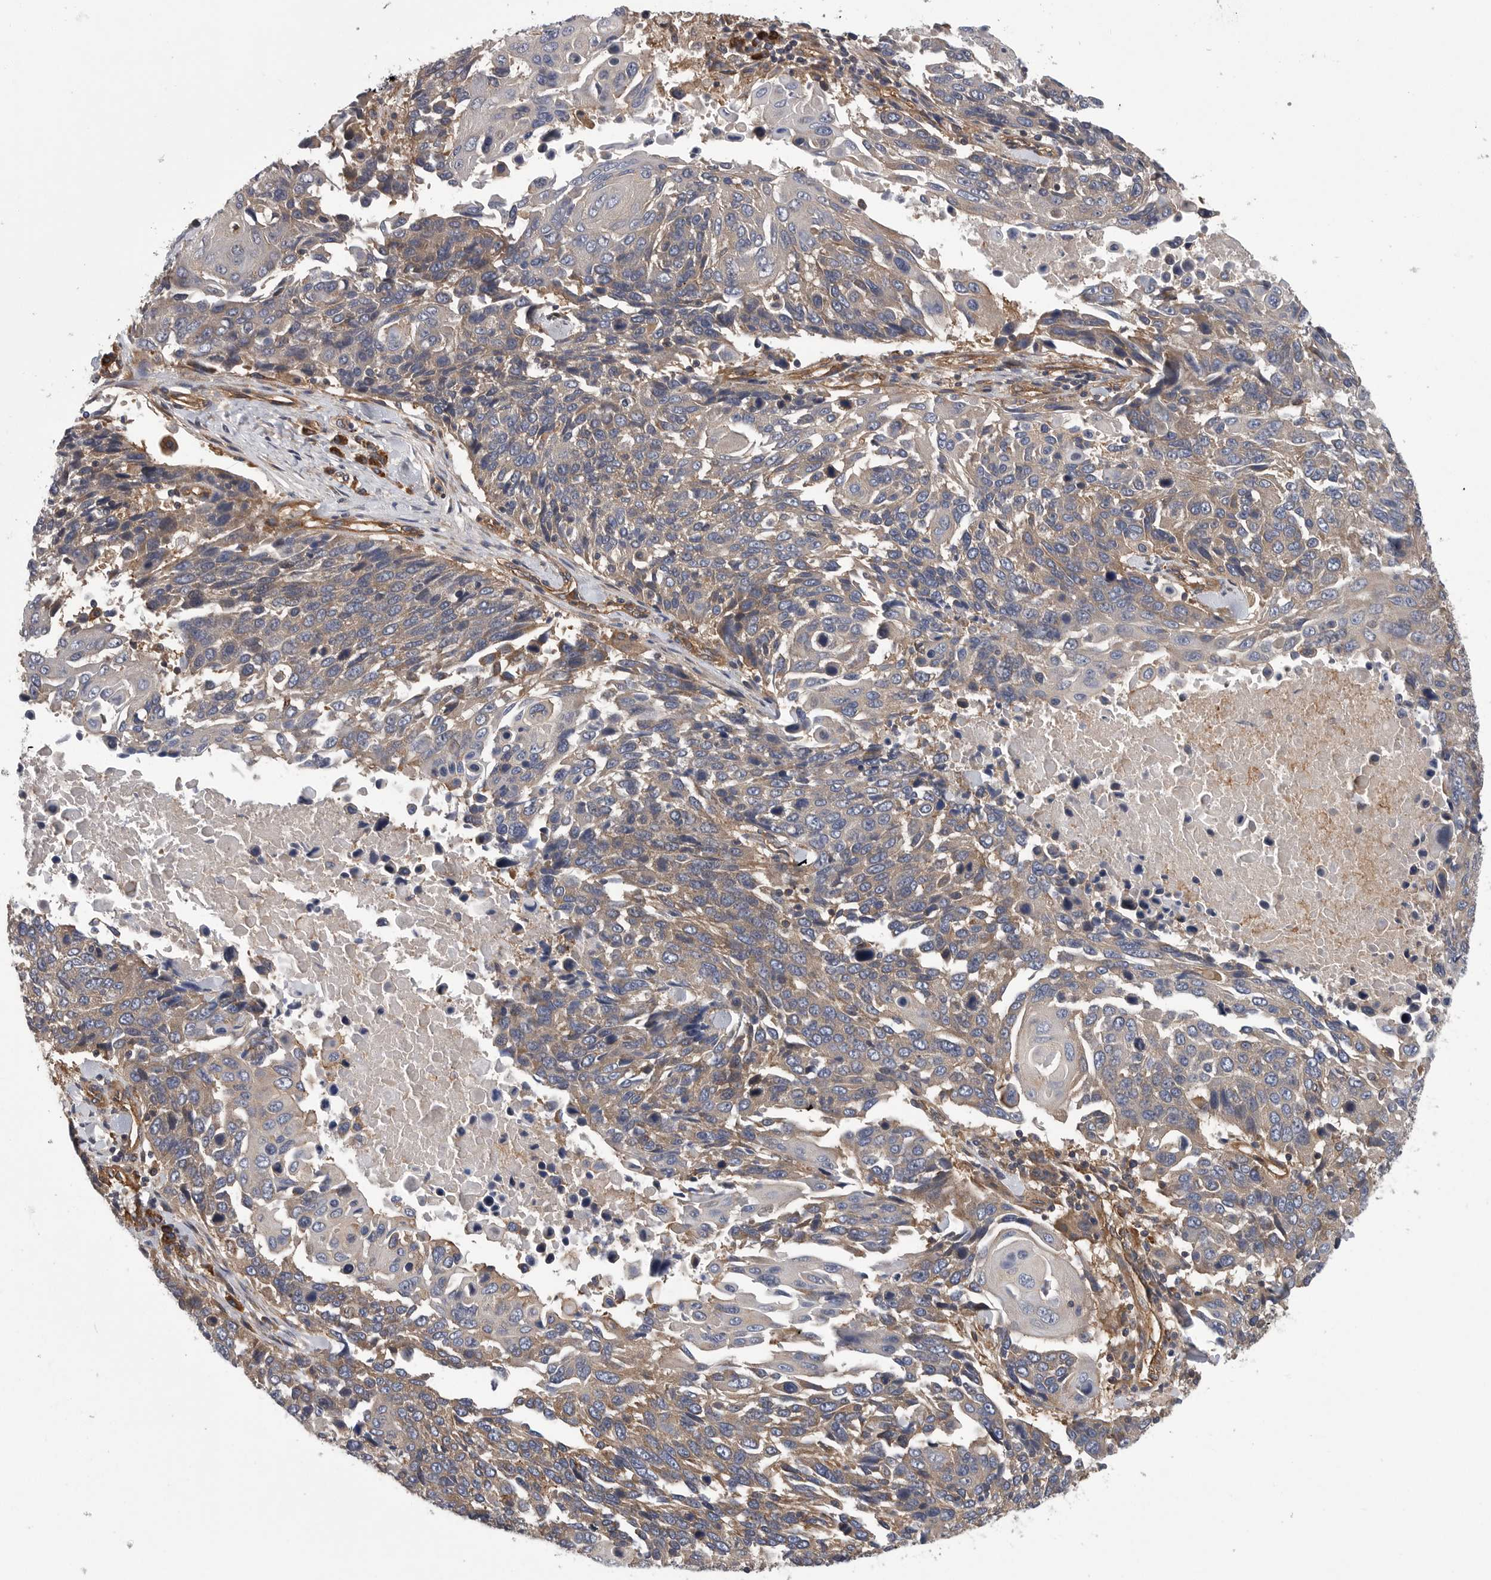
{"staining": {"intensity": "weak", "quantity": "25%-75%", "location": "cytoplasmic/membranous"}, "tissue": "lung cancer", "cell_type": "Tumor cells", "image_type": "cancer", "snomed": [{"axis": "morphology", "description": "Squamous cell carcinoma, NOS"}, {"axis": "topography", "description": "Lung"}], "caption": "Immunohistochemical staining of lung cancer shows weak cytoplasmic/membranous protein staining in about 25%-75% of tumor cells.", "gene": "OXR1", "patient": {"sex": "male", "age": 66}}